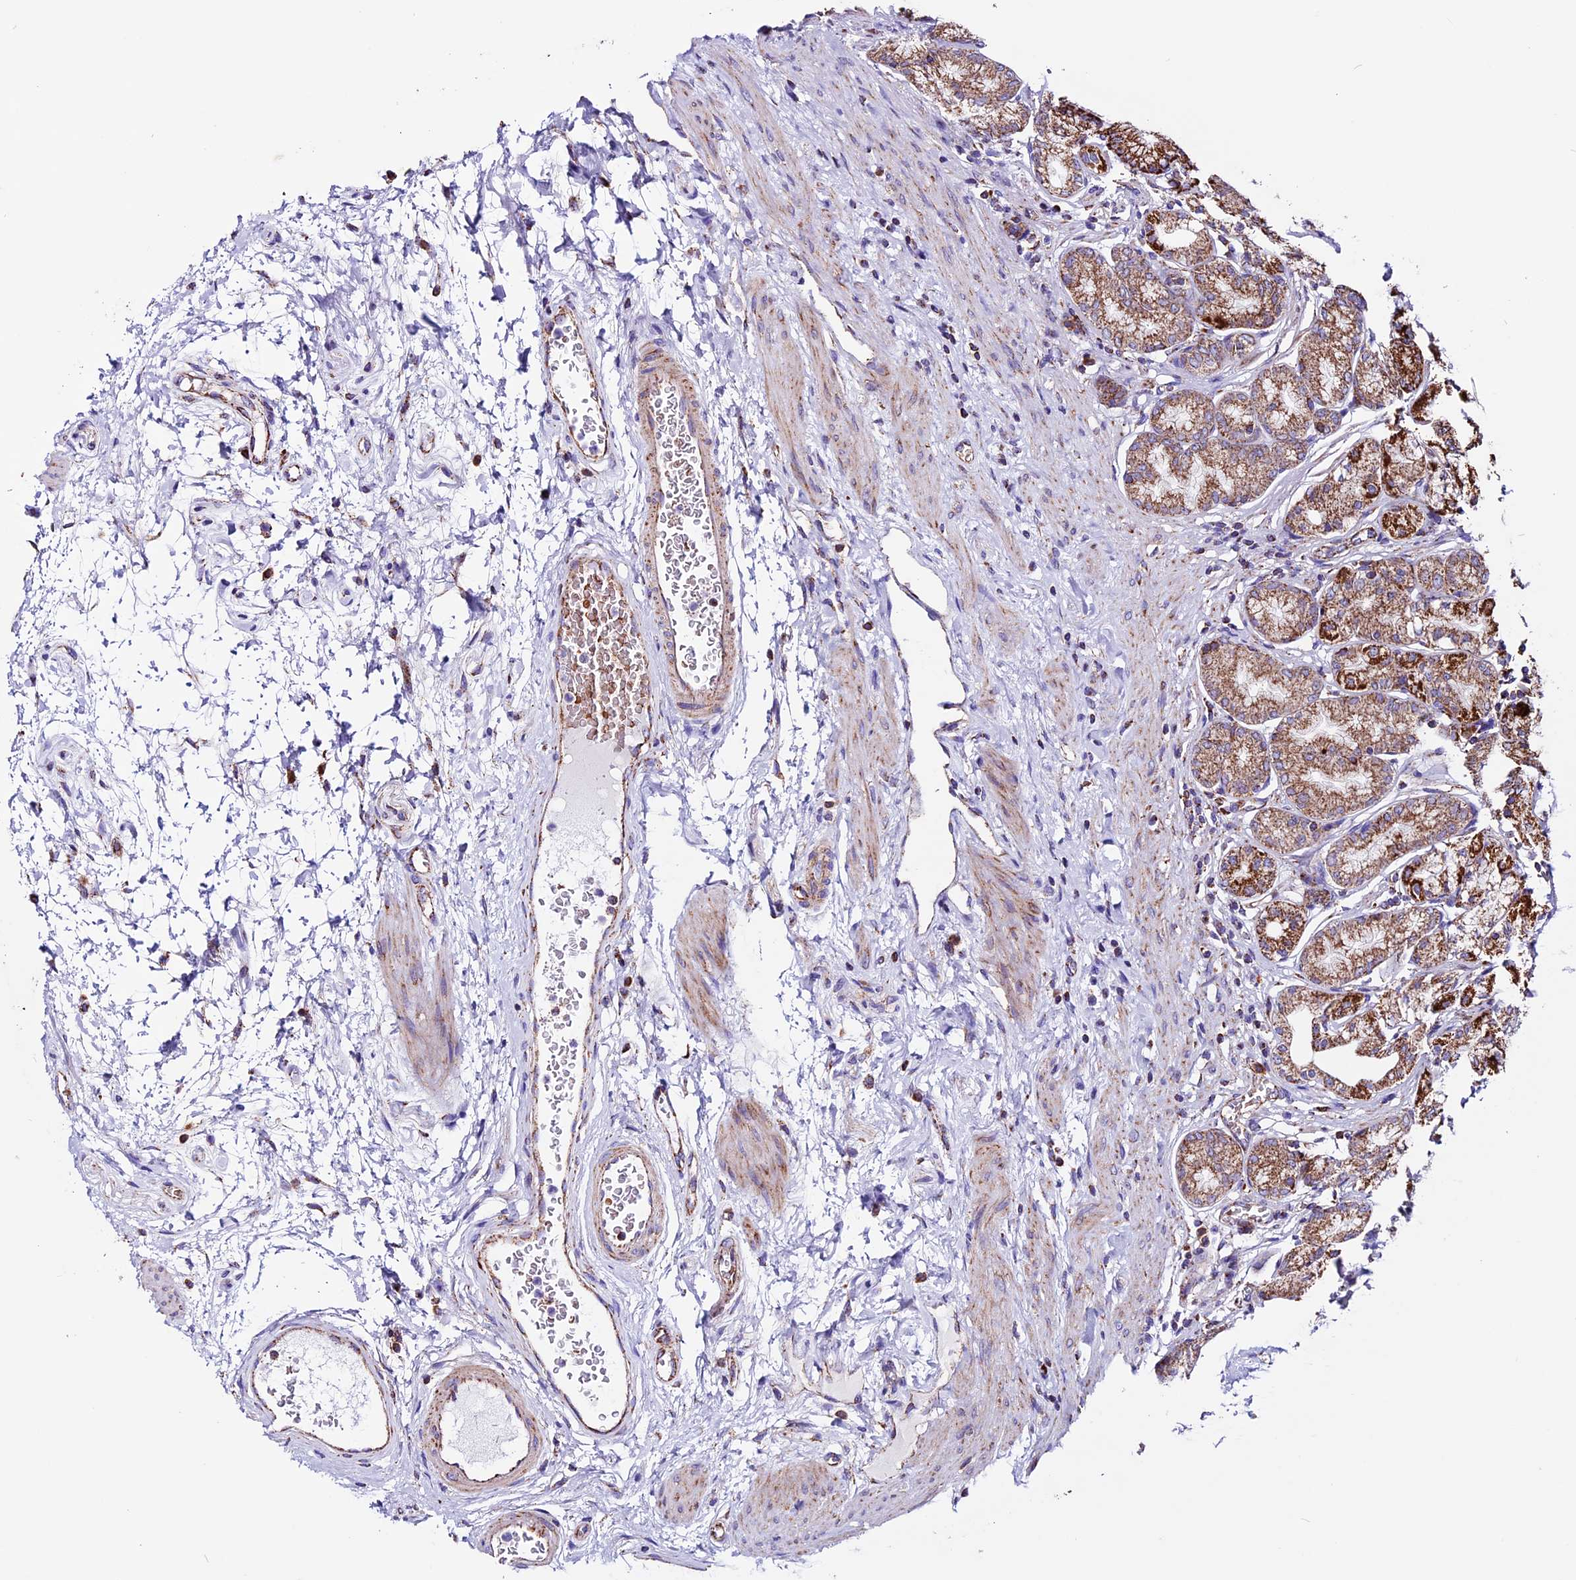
{"staining": {"intensity": "strong", "quantity": ">75%", "location": "cytoplasmic/membranous"}, "tissue": "stomach", "cell_type": "Glandular cells", "image_type": "normal", "snomed": [{"axis": "morphology", "description": "Normal tissue, NOS"}, {"axis": "morphology", "description": "Adenocarcinoma, NOS"}, {"axis": "morphology", "description": "Adenocarcinoma, High grade"}, {"axis": "topography", "description": "Stomach, upper"}, {"axis": "topography", "description": "Stomach"}], "caption": "High-magnification brightfield microscopy of benign stomach stained with DAB (3,3'-diaminobenzidine) (brown) and counterstained with hematoxylin (blue). glandular cells exhibit strong cytoplasmic/membranous staining is seen in approximately>75% of cells.", "gene": "CX3CL1", "patient": {"sex": "female", "age": 65}}